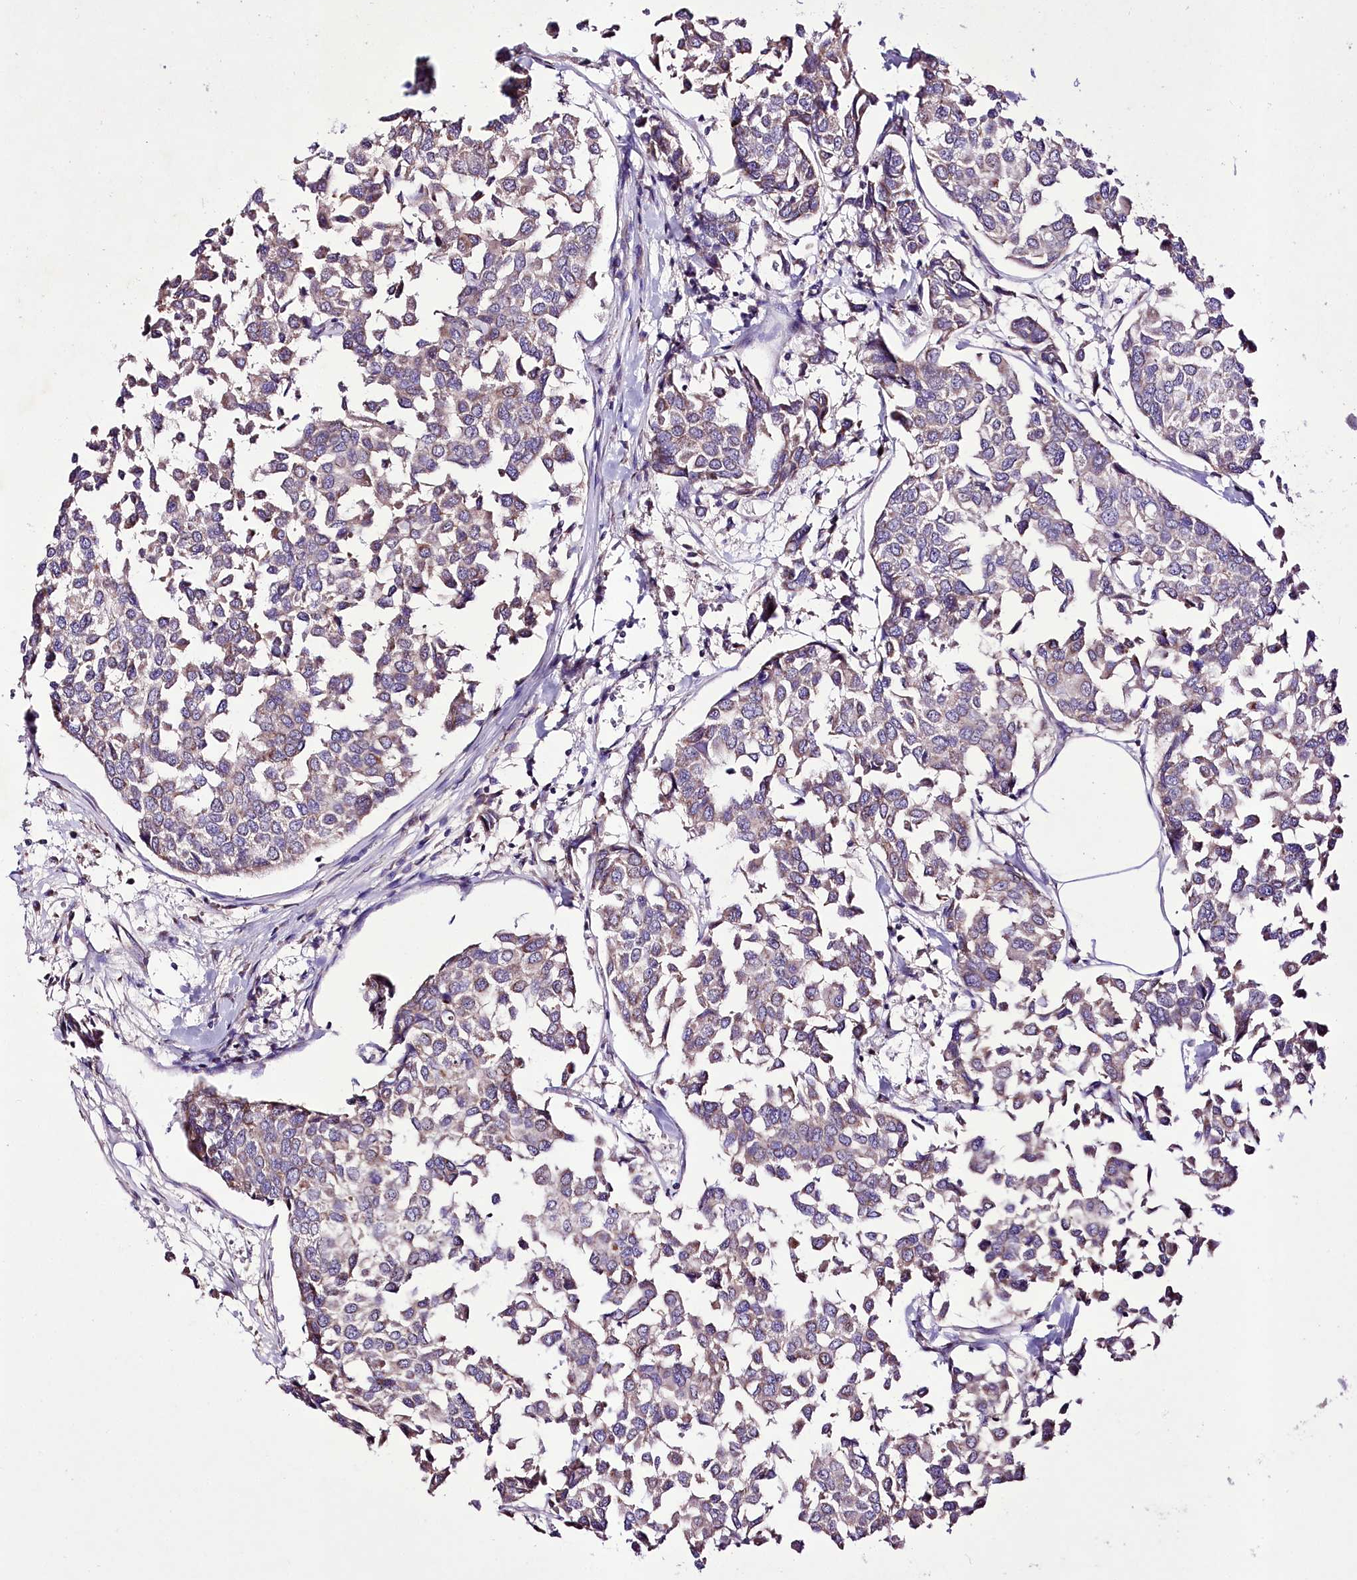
{"staining": {"intensity": "weak", "quantity": ">75%", "location": "cytoplasmic/membranous"}, "tissue": "breast cancer", "cell_type": "Tumor cells", "image_type": "cancer", "snomed": [{"axis": "morphology", "description": "Duct carcinoma"}, {"axis": "topography", "description": "Breast"}], "caption": "This micrograph displays IHC staining of breast cancer (infiltrating ductal carcinoma), with low weak cytoplasmic/membranous positivity in approximately >75% of tumor cells.", "gene": "ATE1", "patient": {"sex": "female", "age": 55}}